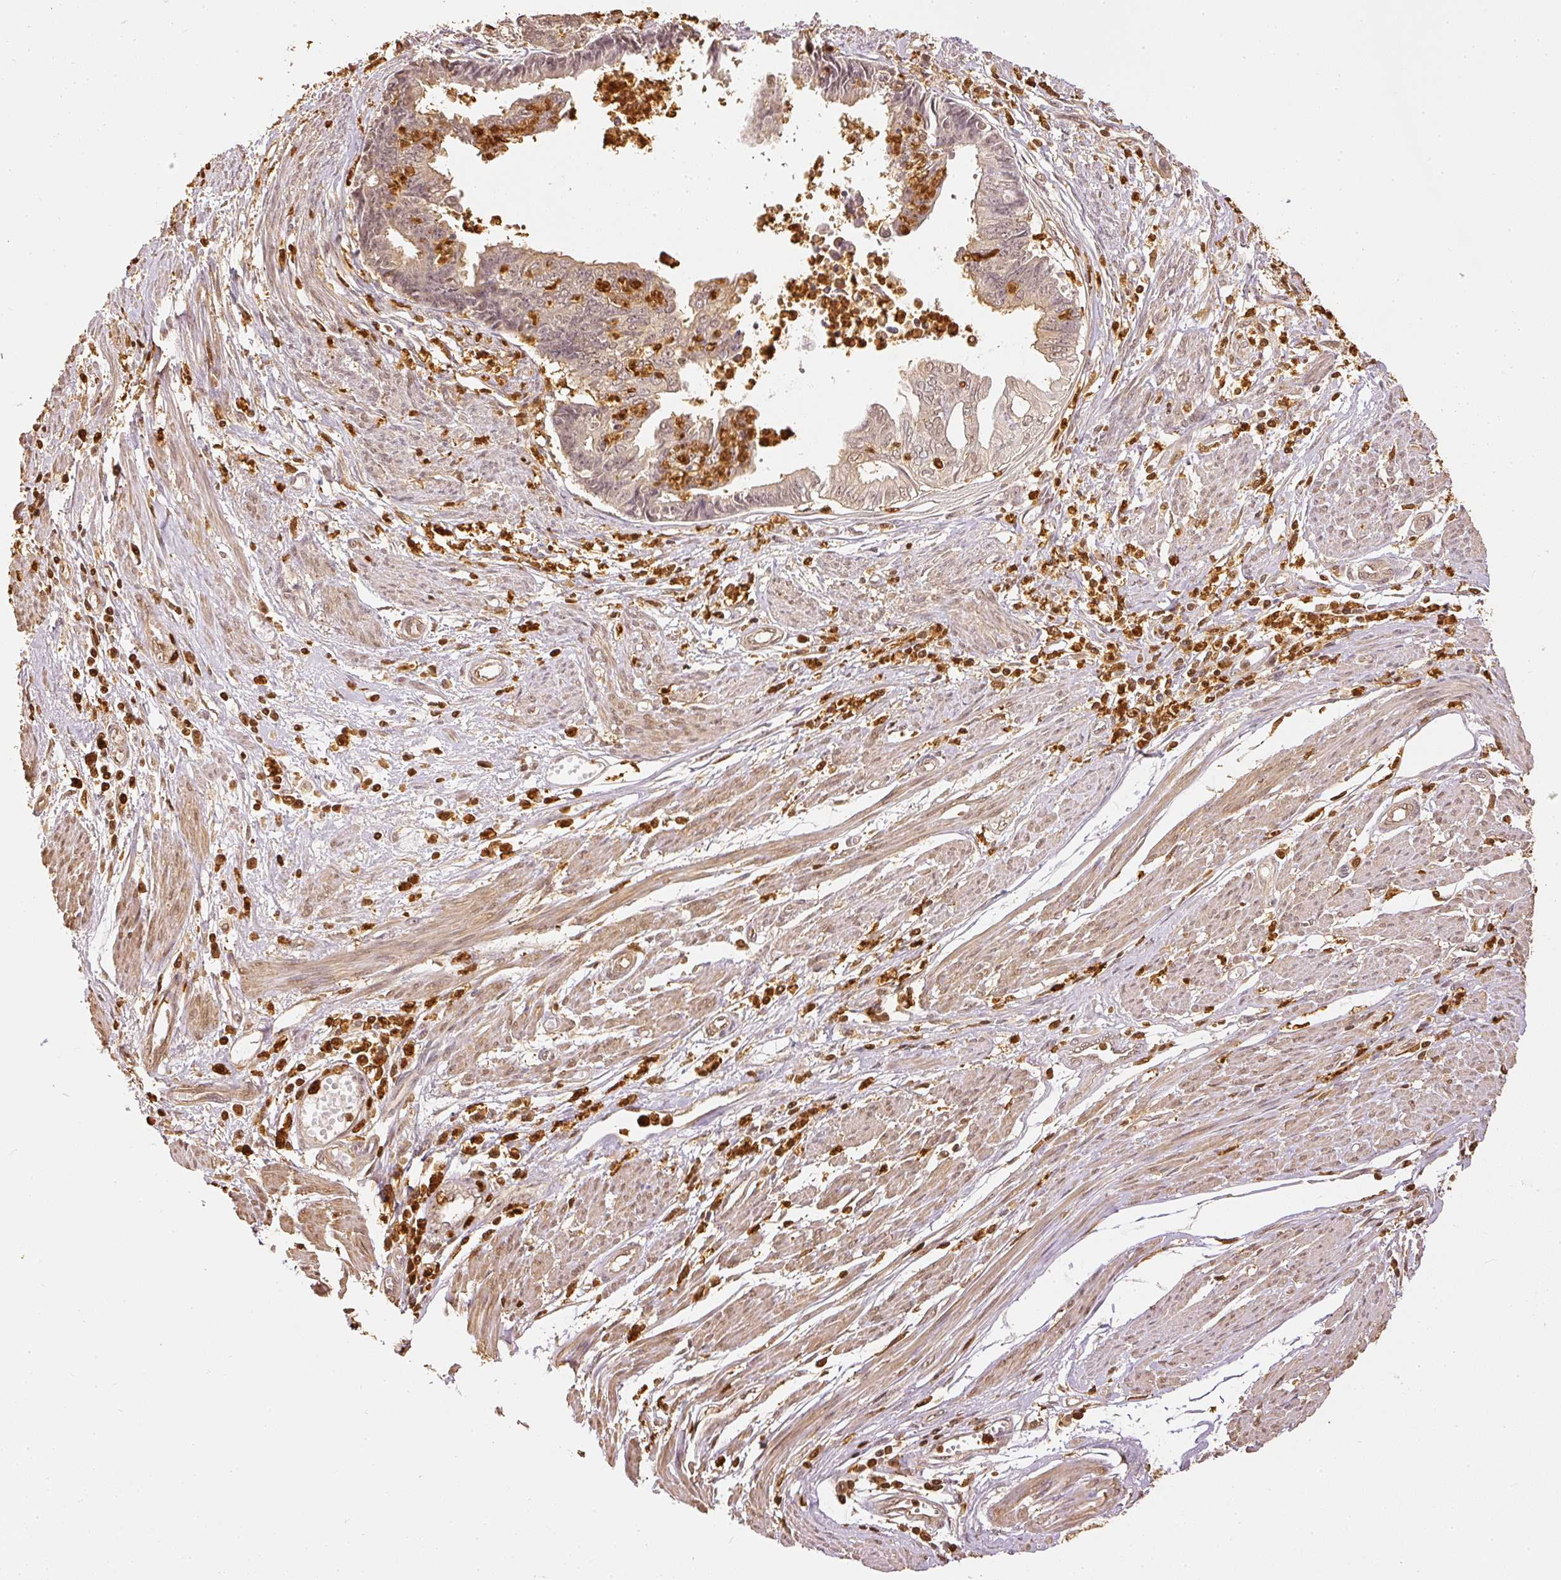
{"staining": {"intensity": "weak", "quantity": "25%-75%", "location": "cytoplasmic/membranous,nuclear"}, "tissue": "endometrial cancer", "cell_type": "Tumor cells", "image_type": "cancer", "snomed": [{"axis": "morphology", "description": "Adenocarcinoma, NOS"}, {"axis": "topography", "description": "Endometrium"}], "caption": "Endometrial adenocarcinoma was stained to show a protein in brown. There is low levels of weak cytoplasmic/membranous and nuclear staining in about 25%-75% of tumor cells. (IHC, brightfield microscopy, high magnification).", "gene": "PFN1", "patient": {"sex": "female", "age": 73}}